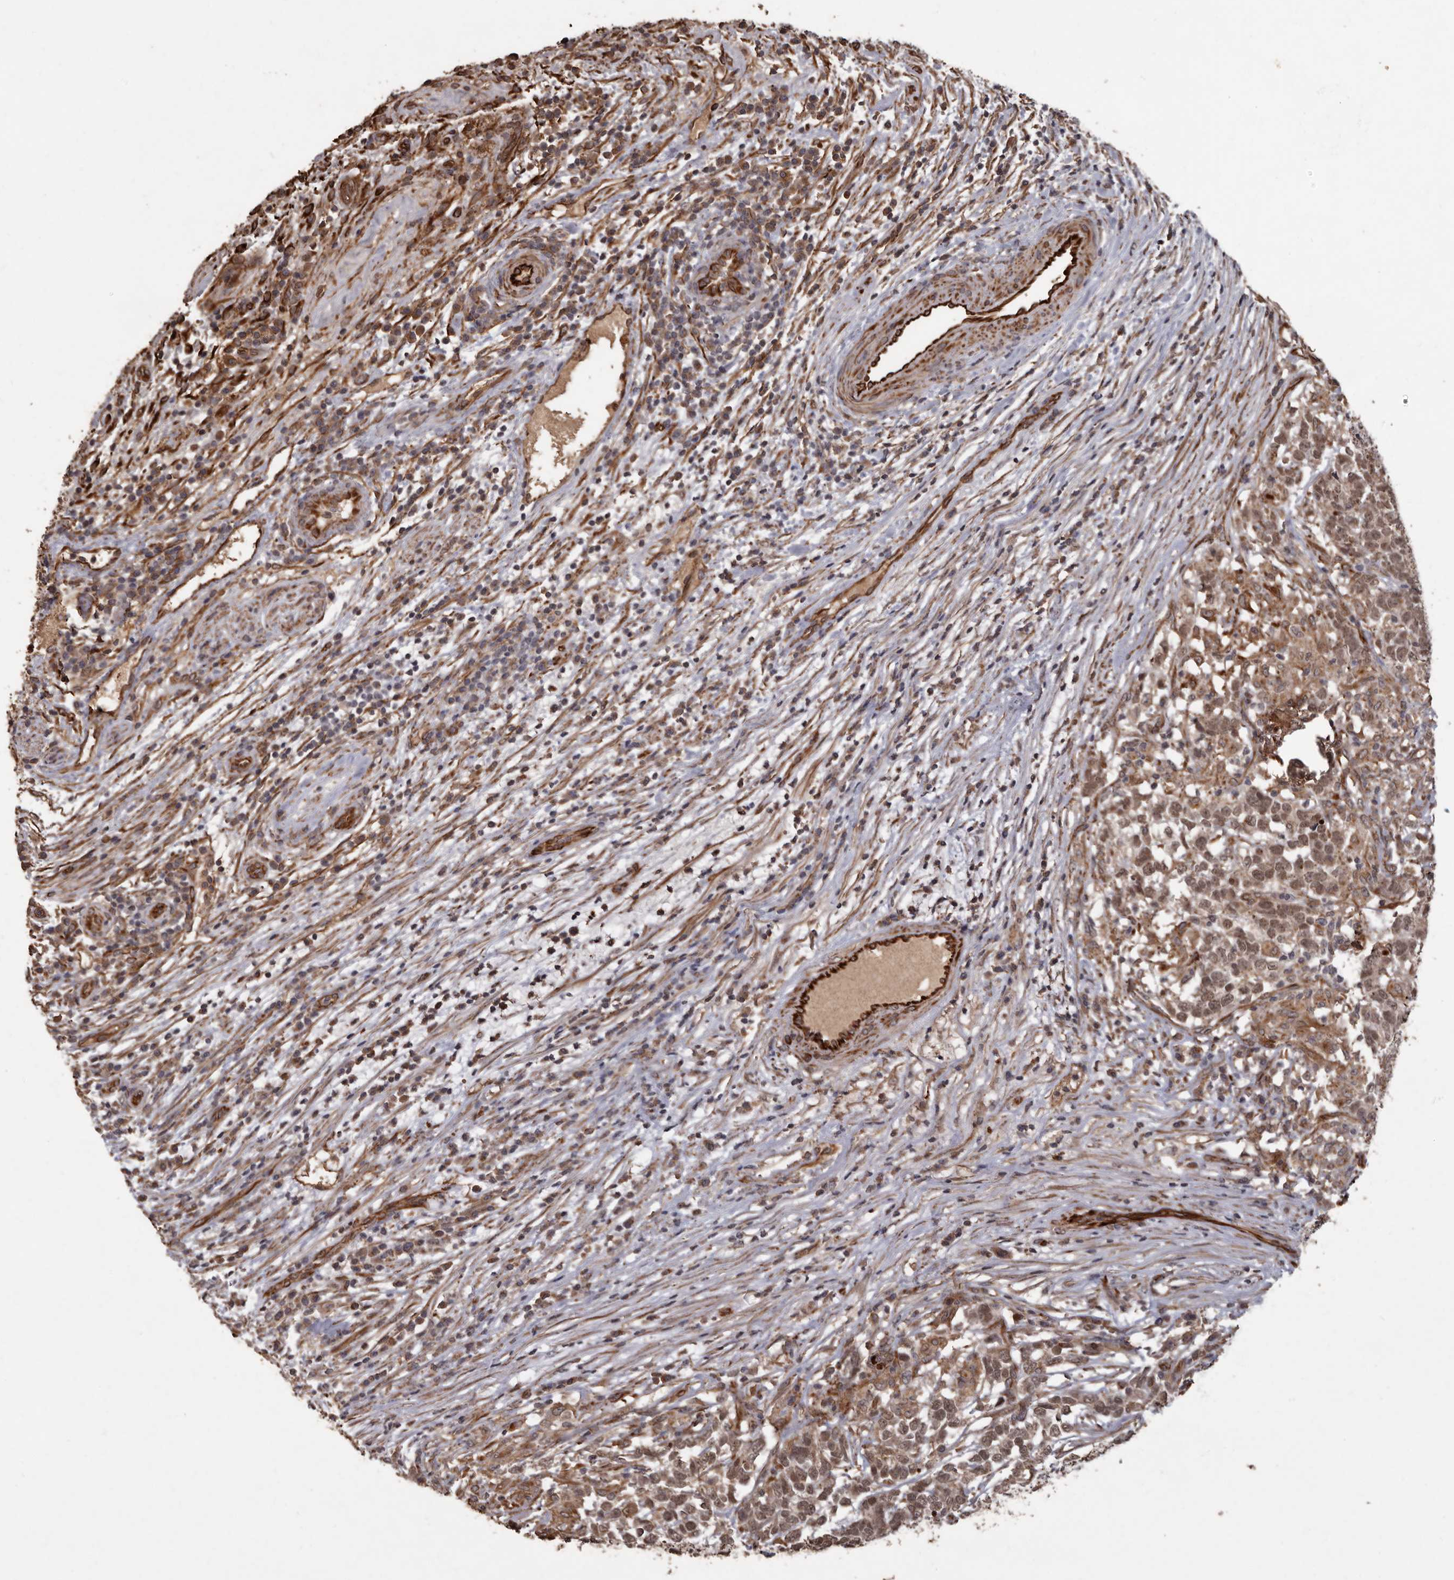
{"staining": {"intensity": "moderate", "quantity": ">75%", "location": "cytoplasmic/membranous,nuclear"}, "tissue": "testis cancer", "cell_type": "Tumor cells", "image_type": "cancer", "snomed": [{"axis": "morphology", "description": "Carcinoma, Embryonal, NOS"}, {"axis": "topography", "description": "Testis"}], "caption": "Immunohistochemistry of testis cancer reveals medium levels of moderate cytoplasmic/membranous and nuclear expression in approximately >75% of tumor cells.", "gene": "BRAT1", "patient": {"sex": "male", "age": 26}}